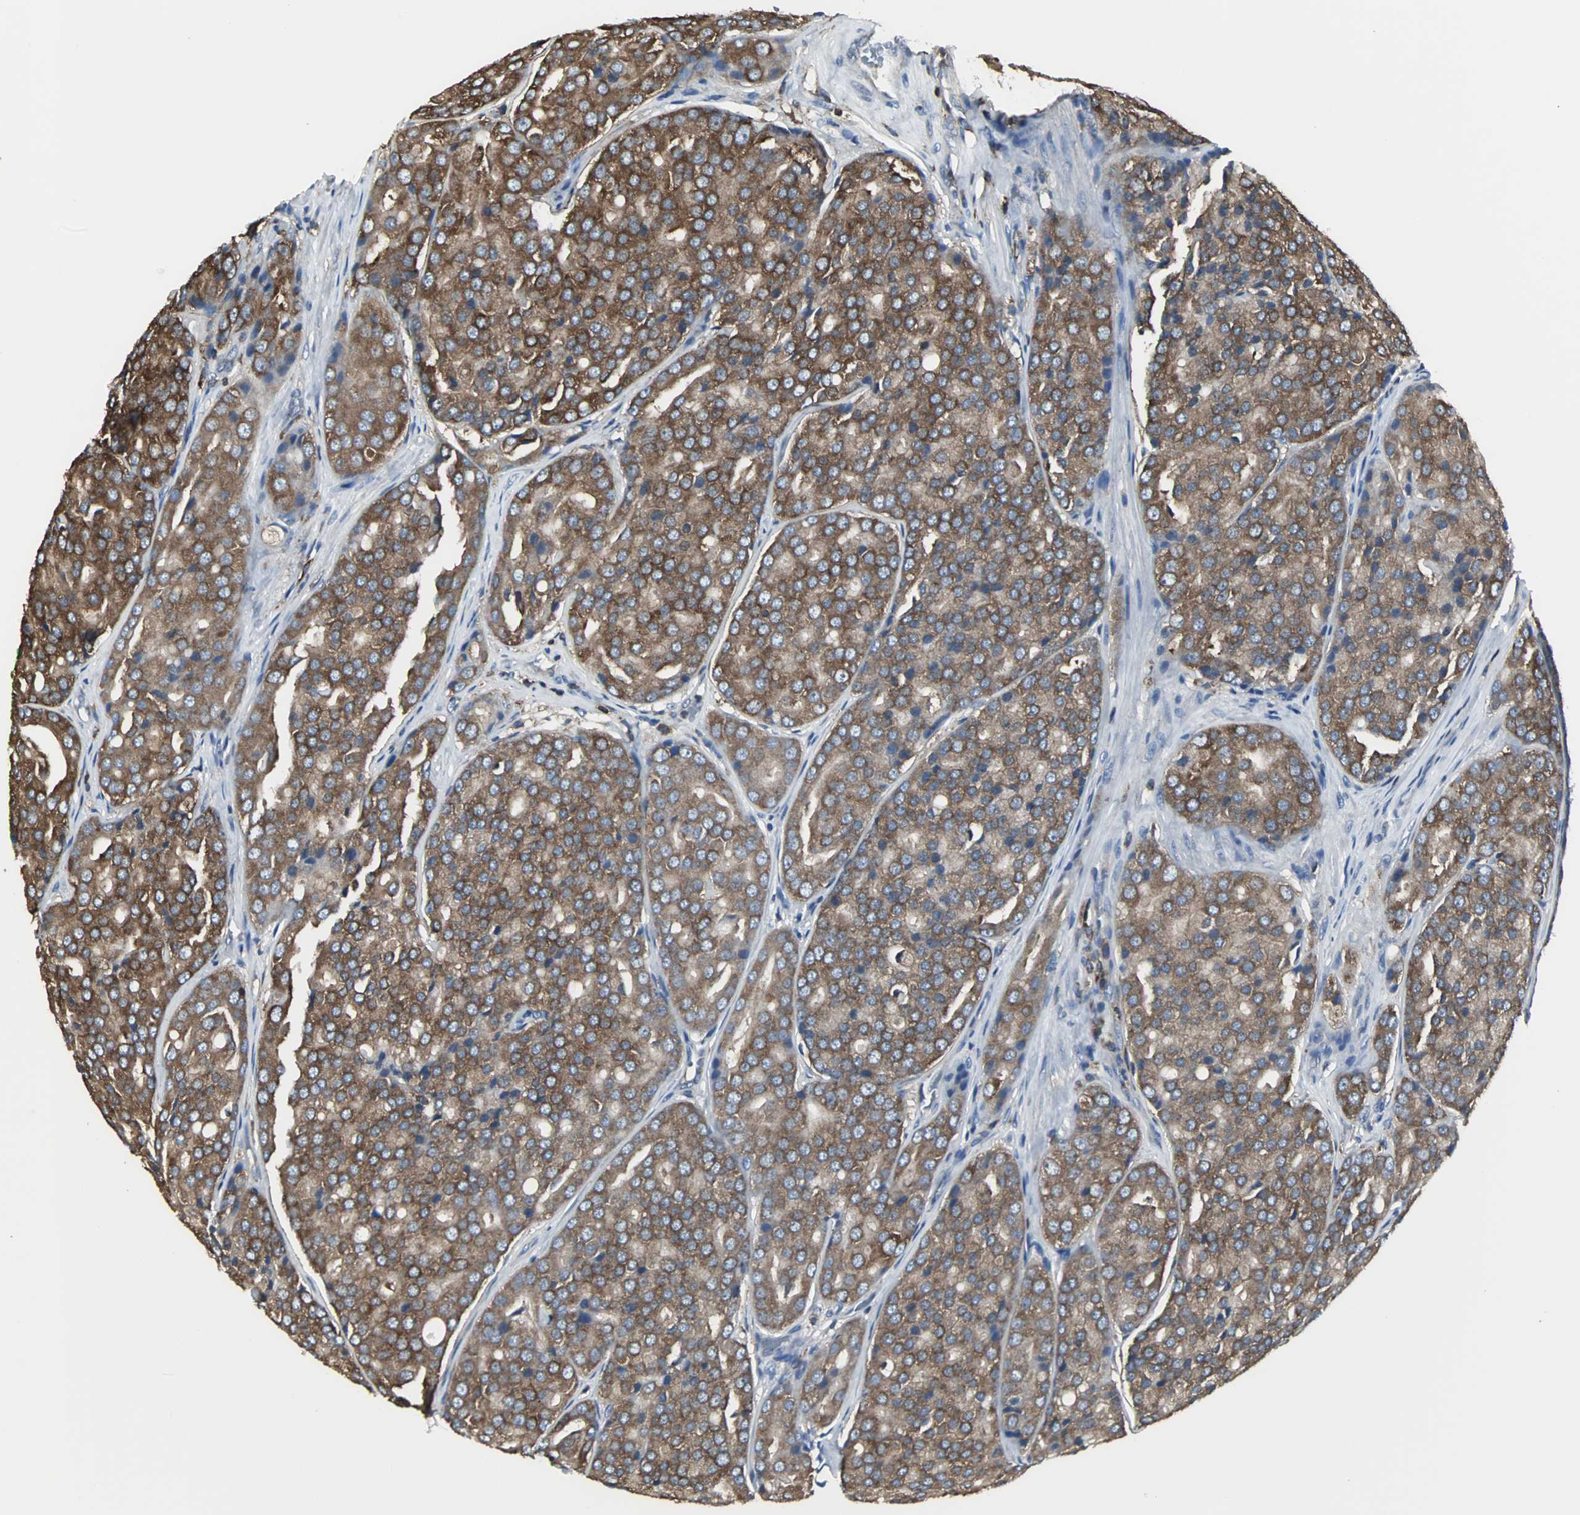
{"staining": {"intensity": "strong", "quantity": ">75%", "location": "cytoplasmic/membranous"}, "tissue": "prostate cancer", "cell_type": "Tumor cells", "image_type": "cancer", "snomed": [{"axis": "morphology", "description": "Adenocarcinoma, High grade"}, {"axis": "topography", "description": "Prostate"}], "caption": "Immunohistochemistry image of neoplastic tissue: high-grade adenocarcinoma (prostate) stained using IHC shows high levels of strong protein expression localized specifically in the cytoplasmic/membranous of tumor cells, appearing as a cytoplasmic/membranous brown color.", "gene": "LRRFIP1", "patient": {"sex": "male", "age": 64}}